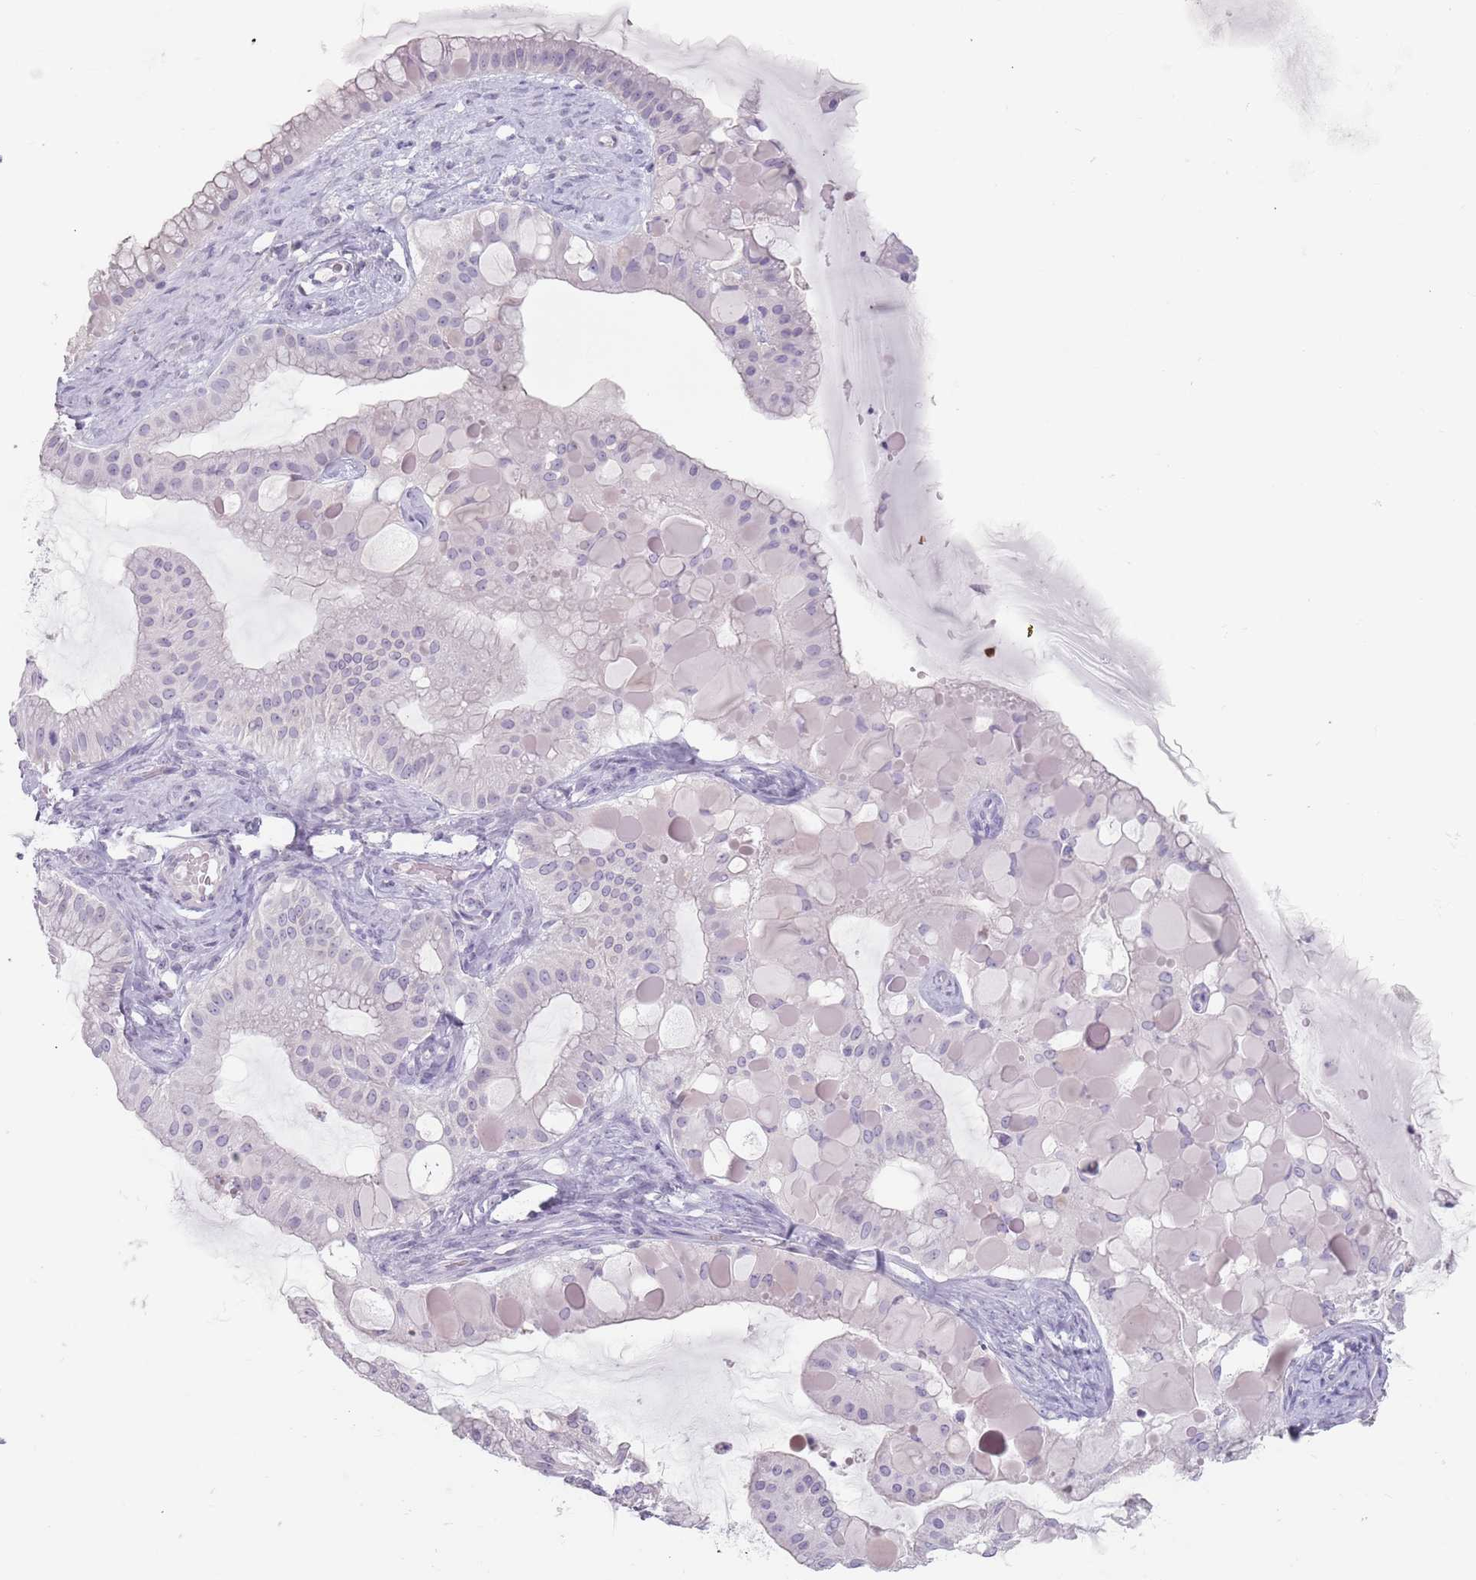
{"staining": {"intensity": "negative", "quantity": "none", "location": "none"}, "tissue": "ovarian cancer", "cell_type": "Tumor cells", "image_type": "cancer", "snomed": [{"axis": "morphology", "description": "Cystadenocarcinoma, mucinous, NOS"}, {"axis": "topography", "description": "Ovary"}], "caption": "A histopathology image of human ovarian cancer (mucinous cystadenocarcinoma) is negative for staining in tumor cells. (DAB (3,3'-diaminobenzidine) IHC visualized using brightfield microscopy, high magnification).", "gene": "ZNF584", "patient": {"sex": "female", "age": 61}}